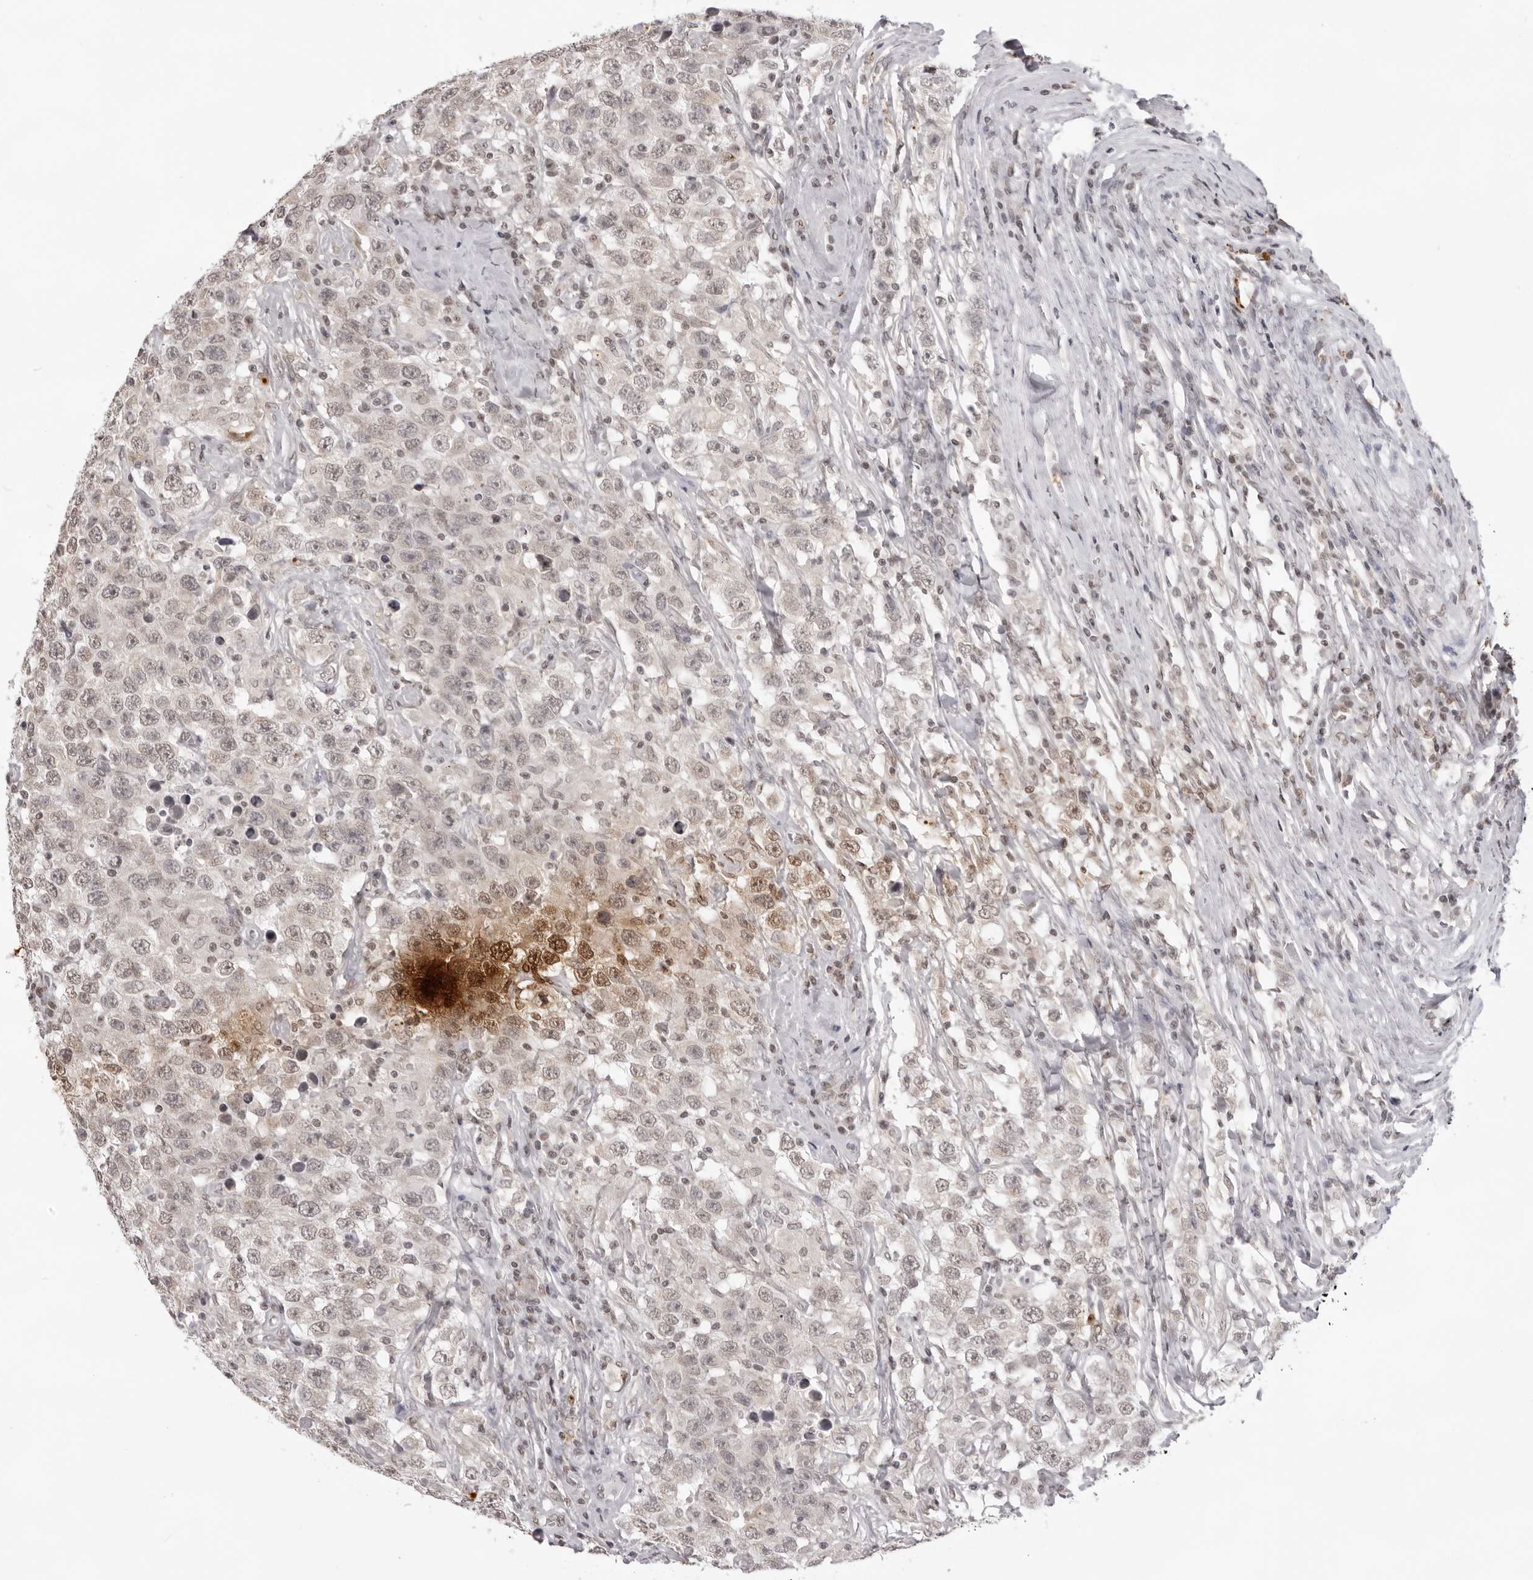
{"staining": {"intensity": "weak", "quantity": ">75%", "location": "nuclear"}, "tissue": "testis cancer", "cell_type": "Tumor cells", "image_type": "cancer", "snomed": [{"axis": "morphology", "description": "Seminoma, NOS"}, {"axis": "topography", "description": "Testis"}], "caption": "A high-resolution histopathology image shows immunohistochemistry (IHC) staining of testis cancer, which shows weak nuclear staining in approximately >75% of tumor cells. The staining was performed using DAB, with brown indicating positive protein expression. Nuclei are stained blue with hematoxylin.", "gene": "NTM", "patient": {"sex": "male", "age": 41}}